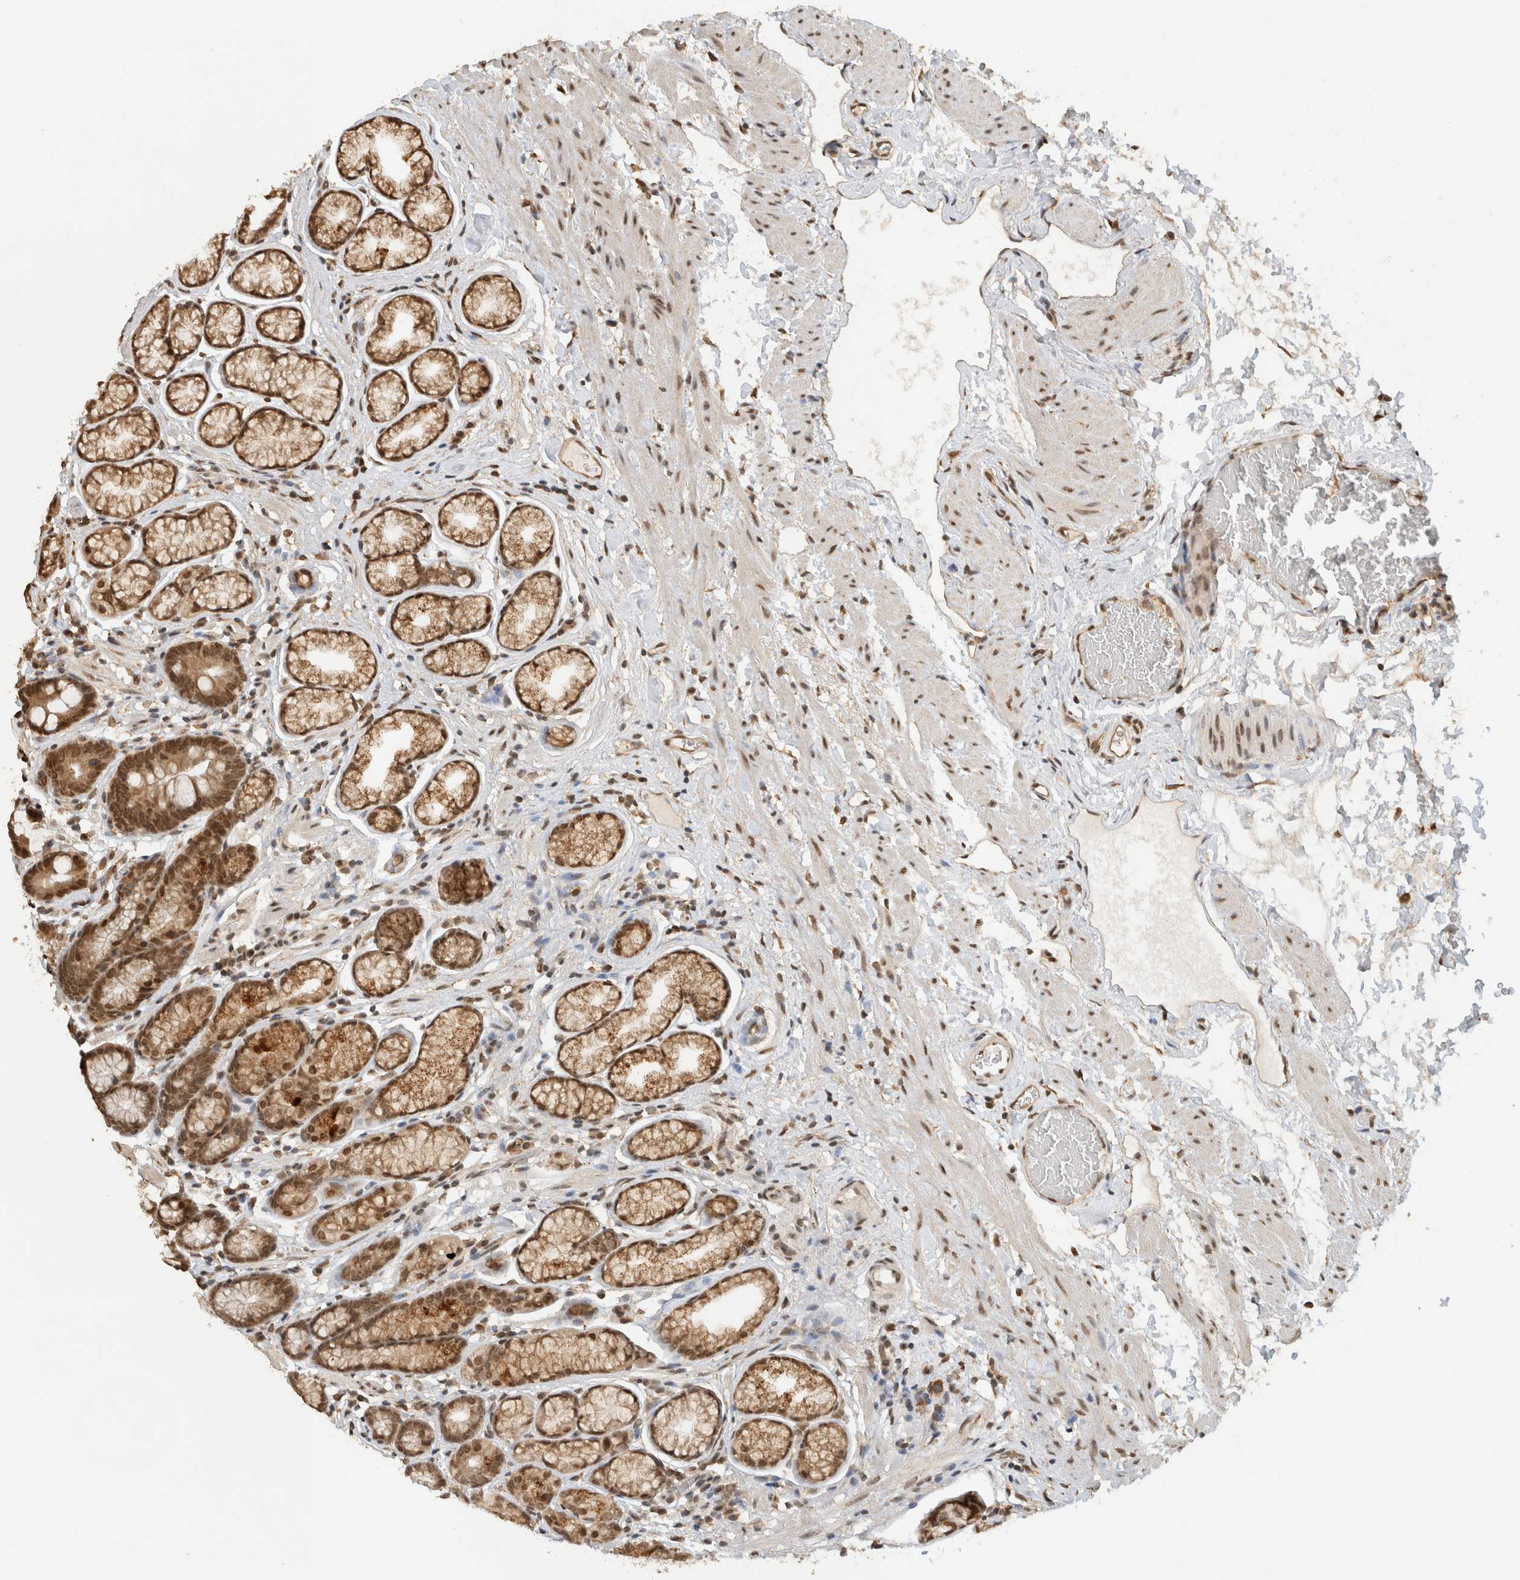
{"staining": {"intensity": "strong", "quantity": ">75%", "location": "cytoplasmic/membranous,nuclear"}, "tissue": "stomach", "cell_type": "Glandular cells", "image_type": "normal", "snomed": [{"axis": "morphology", "description": "Normal tissue, NOS"}, {"axis": "topography", "description": "Stomach"}], "caption": "Stomach was stained to show a protein in brown. There is high levels of strong cytoplasmic/membranous,nuclear expression in about >75% of glandular cells.", "gene": "C1orf21", "patient": {"sex": "male", "age": 42}}